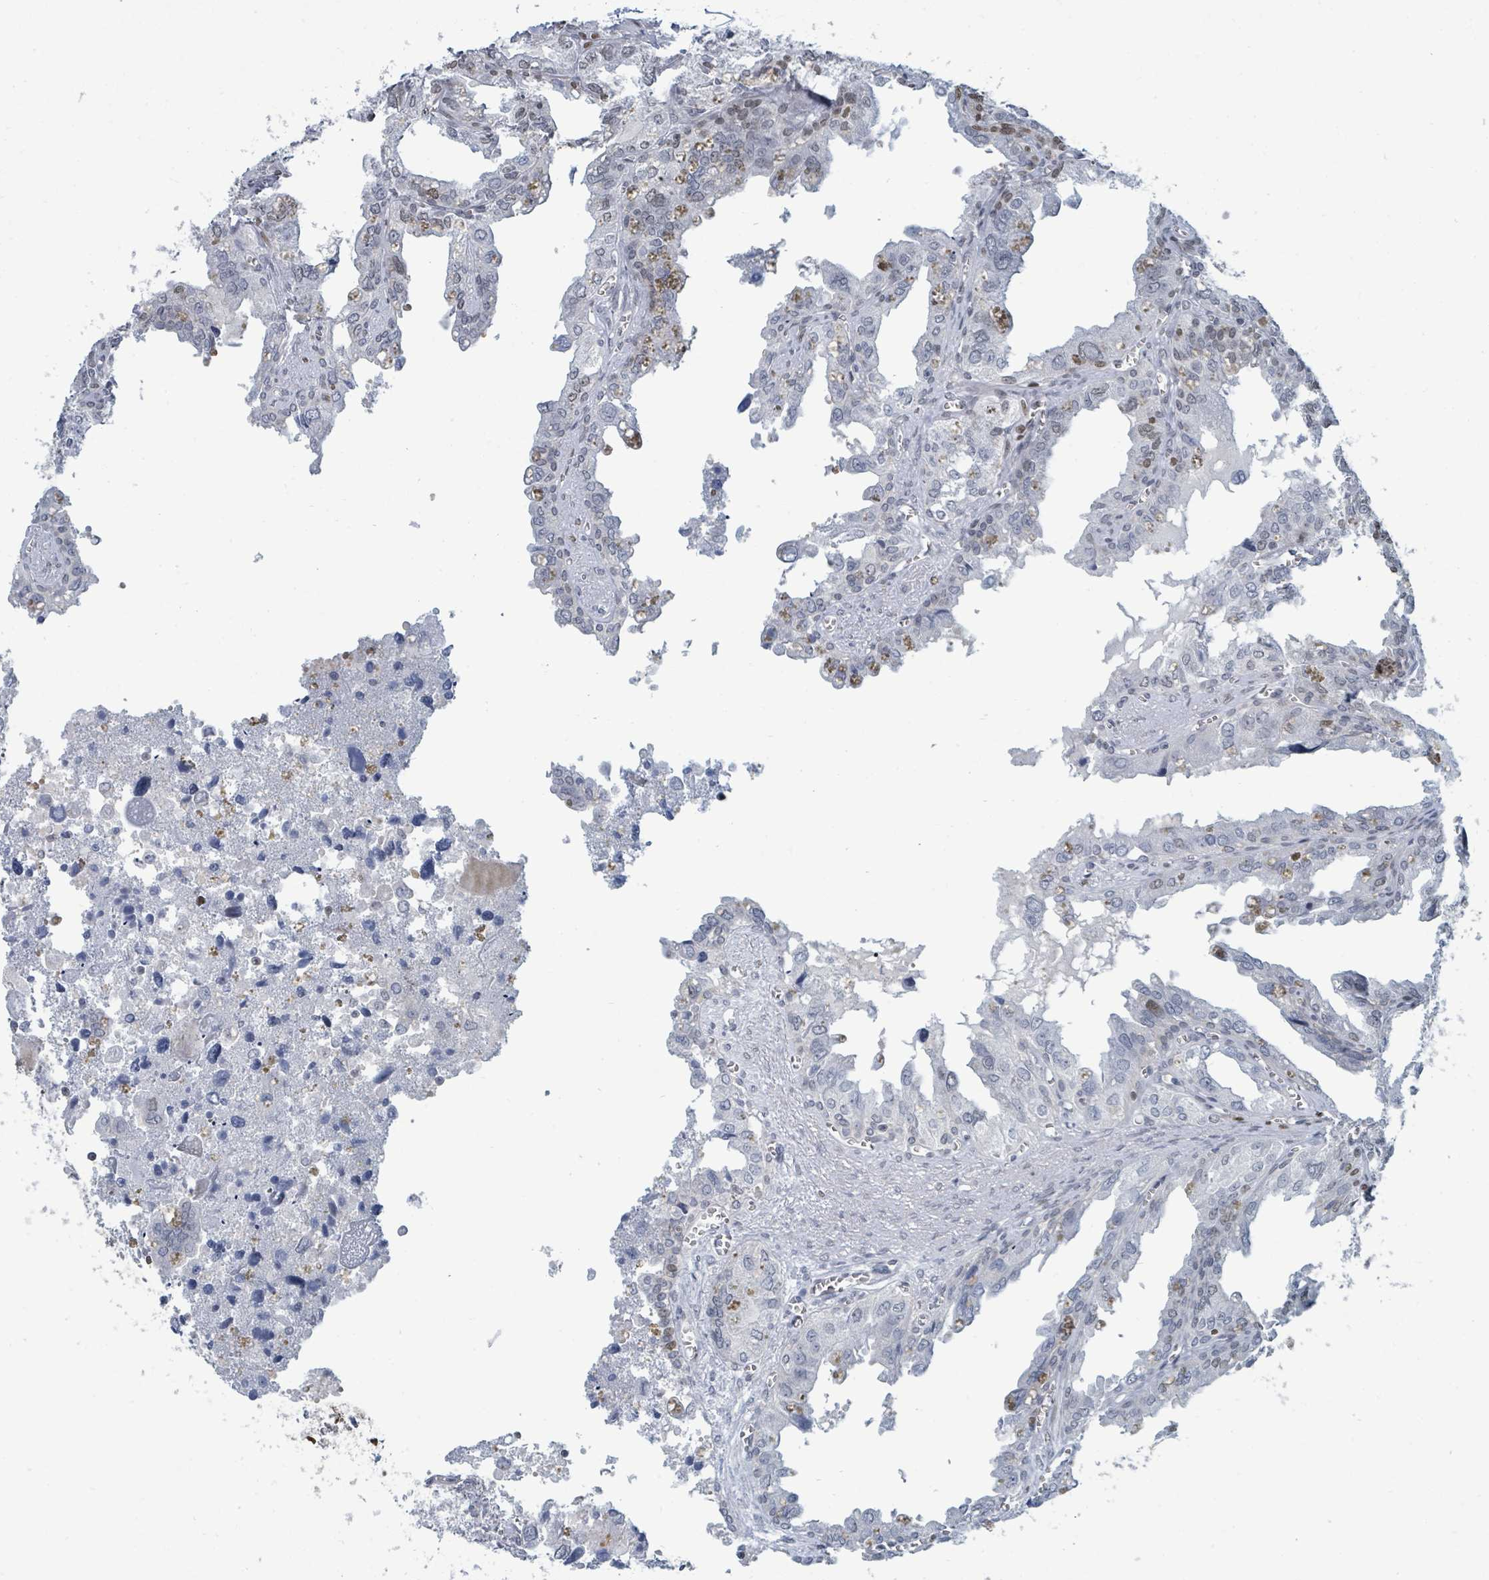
{"staining": {"intensity": "moderate", "quantity": "25%-75%", "location": "nuclear"}, "tissue": "seminal vesicle", "cell_type": "Glandular cells", "image_type": "normal", "snomed": [{"axis": "morphology", "description": "Normal tissue, NOS"}, {"axis": "topography", "description": "Seminal veicle"}], "caption": "Moderate nuclear protein expression is identified in approximately 25%-75% of glandular cells in seminal vesicle.", "gene": "SUMO2", "patient": {"sex": "male", "age": 67}}